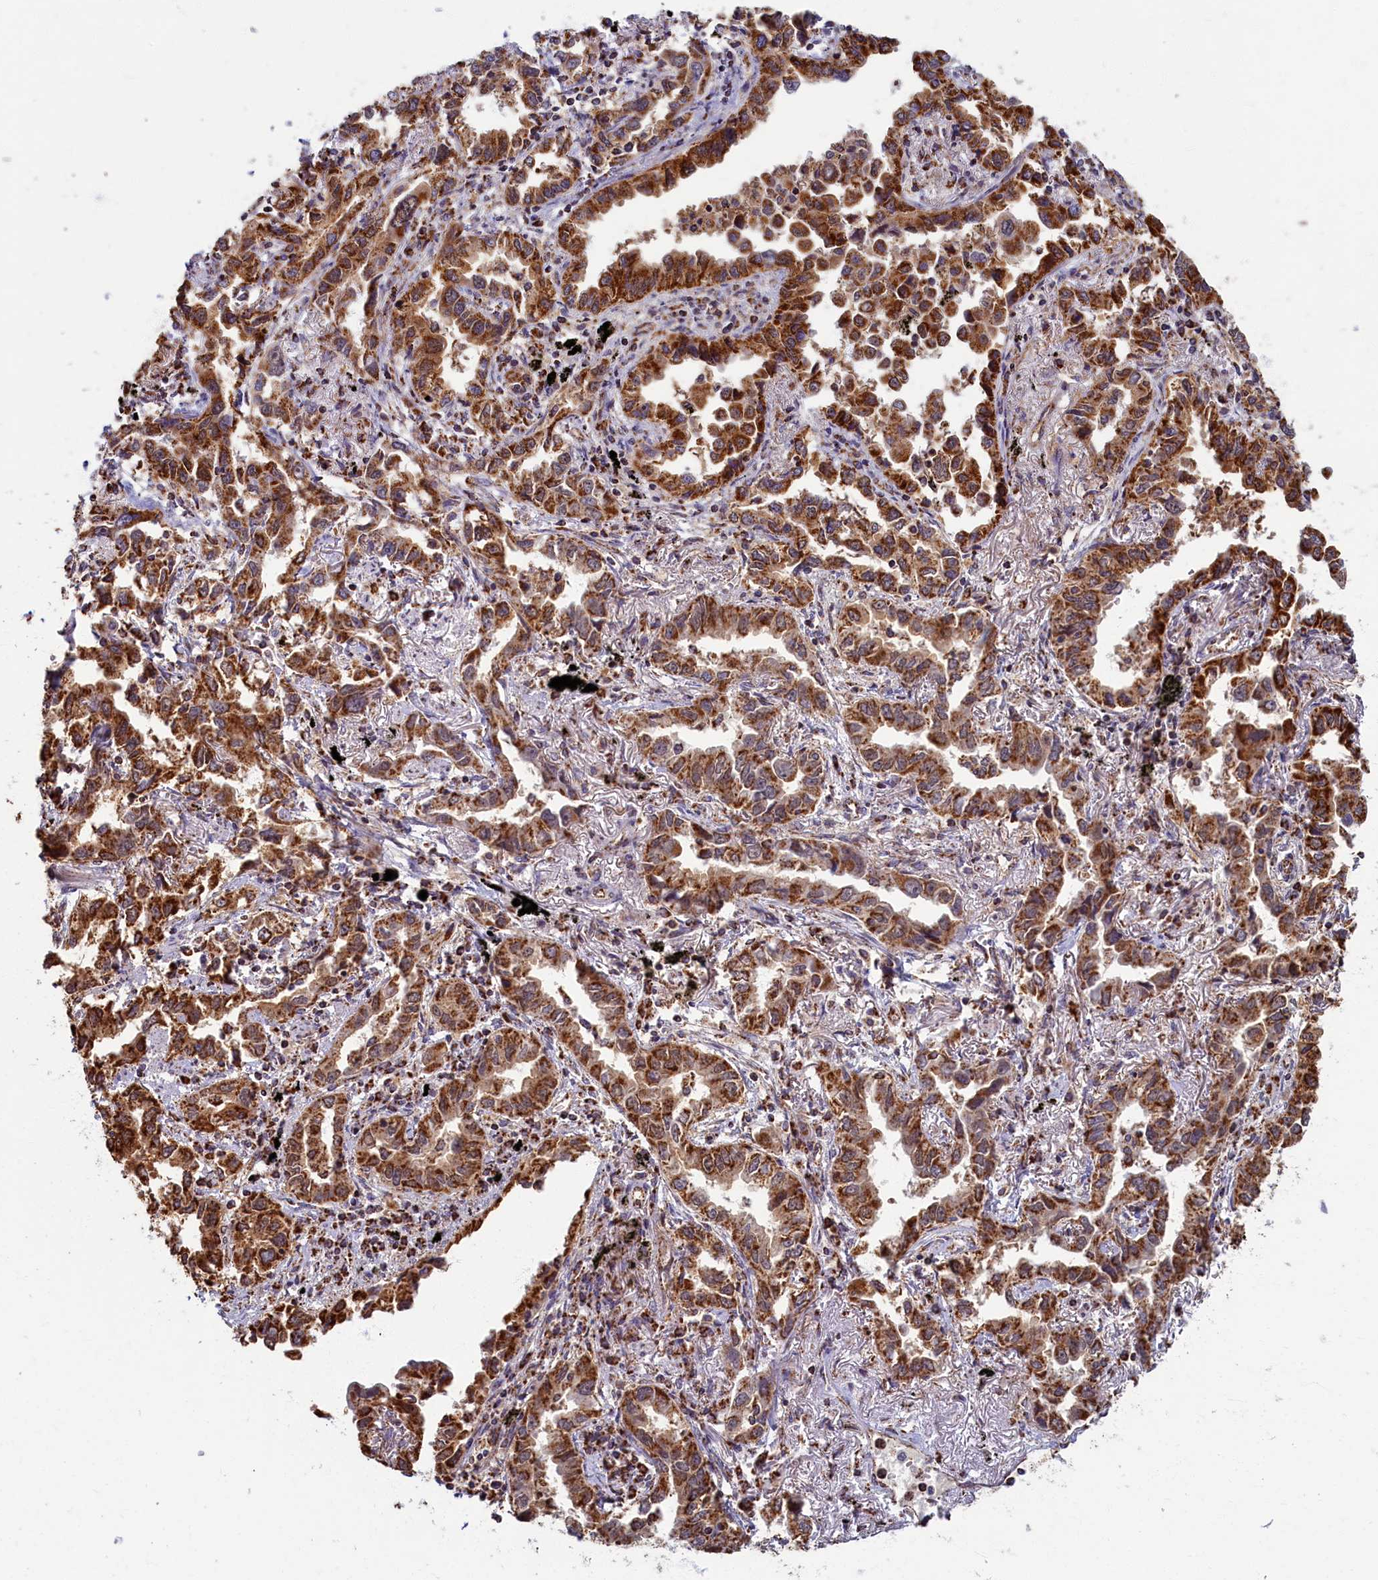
{"staining": {"intensity": "strong", "quantity": ">75%", "location": "cytoplasmic/membranous"}, "tissue": "lung cancer", "cell_type": "Tumor cells", "image_type": "cancer", "snomed": [{"axis": "morphology", "description": "Adenocarcinoma, NOS"}, {"axis": "topography", "description": "Lung"}], "caption": "Lung adenocarcinoma stained with DAB (3,3'-diaminobenzidine) immunohistochemistry (IHC) displays high levels of strong cytoplasmic/membranous positivity in about >75% of tumor cells.", "gene": "SPR", "patient": {"sex": "male", "age": 67}}